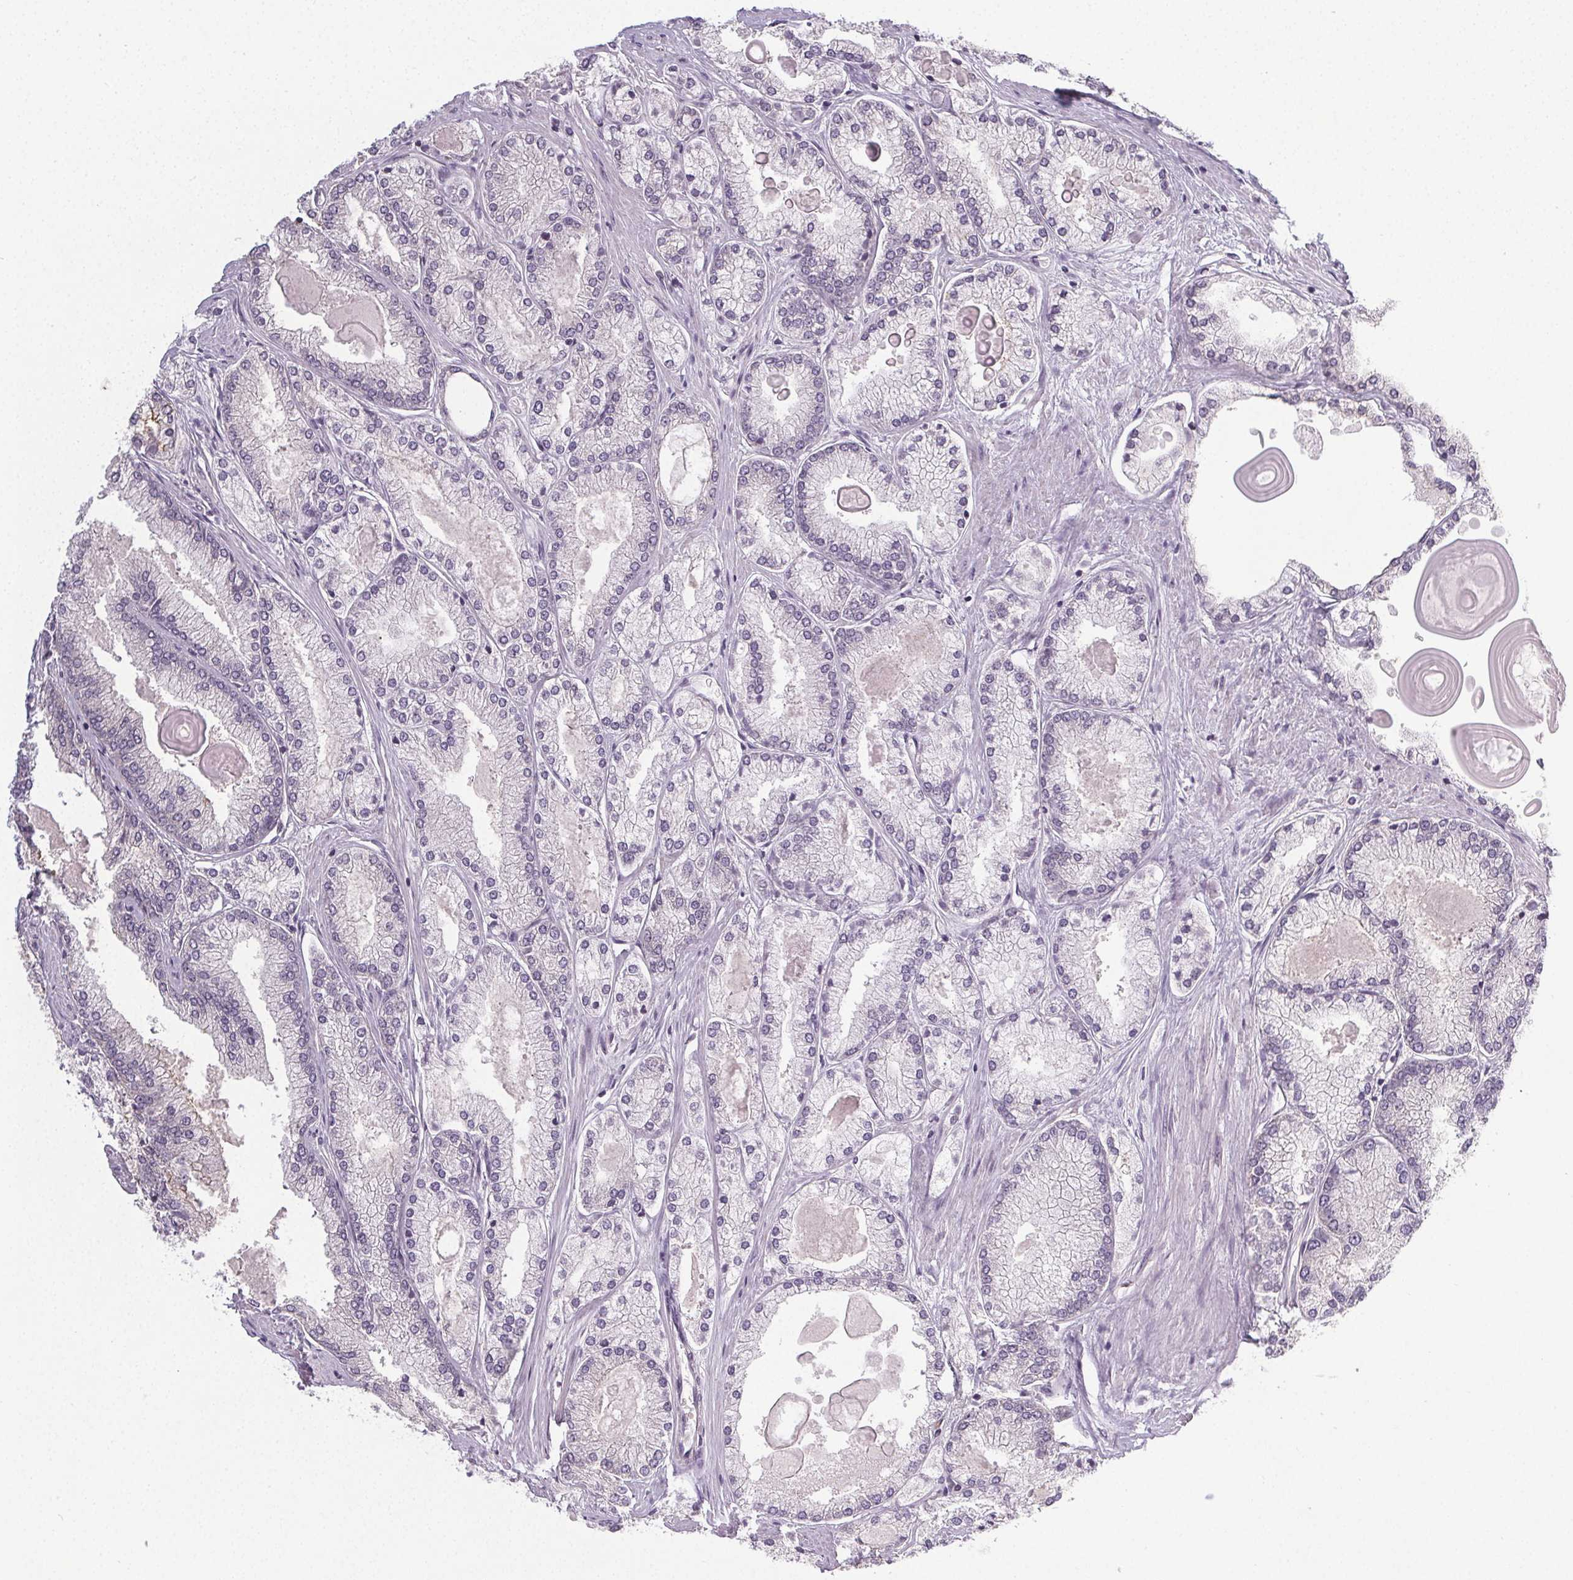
{"staining": {"intensity": "negative", "quantity": "none", "location": "none"}, "tissue": "prostate cancer", "cell_type": "Tumor cells", "image_type": "cancer", "snomed": [{"axis": "morphology", "description": "Adenocarcinoma, High grade"}, {"axis": "topography", "description": "Prostate"}], "caption": "Immunohistochemistry (IHC) of human prostate adenocarcinoma (high-grade) reveals no expression in tumor cells. Brightfield microscopy of IHC stained with DAB (3,3'-diaminobenzidine) (brown) and hematoxylin (blue), captured at high magnification.", "gene": "SLC26A2", "patient": {"sex": "male", "age": 68}}